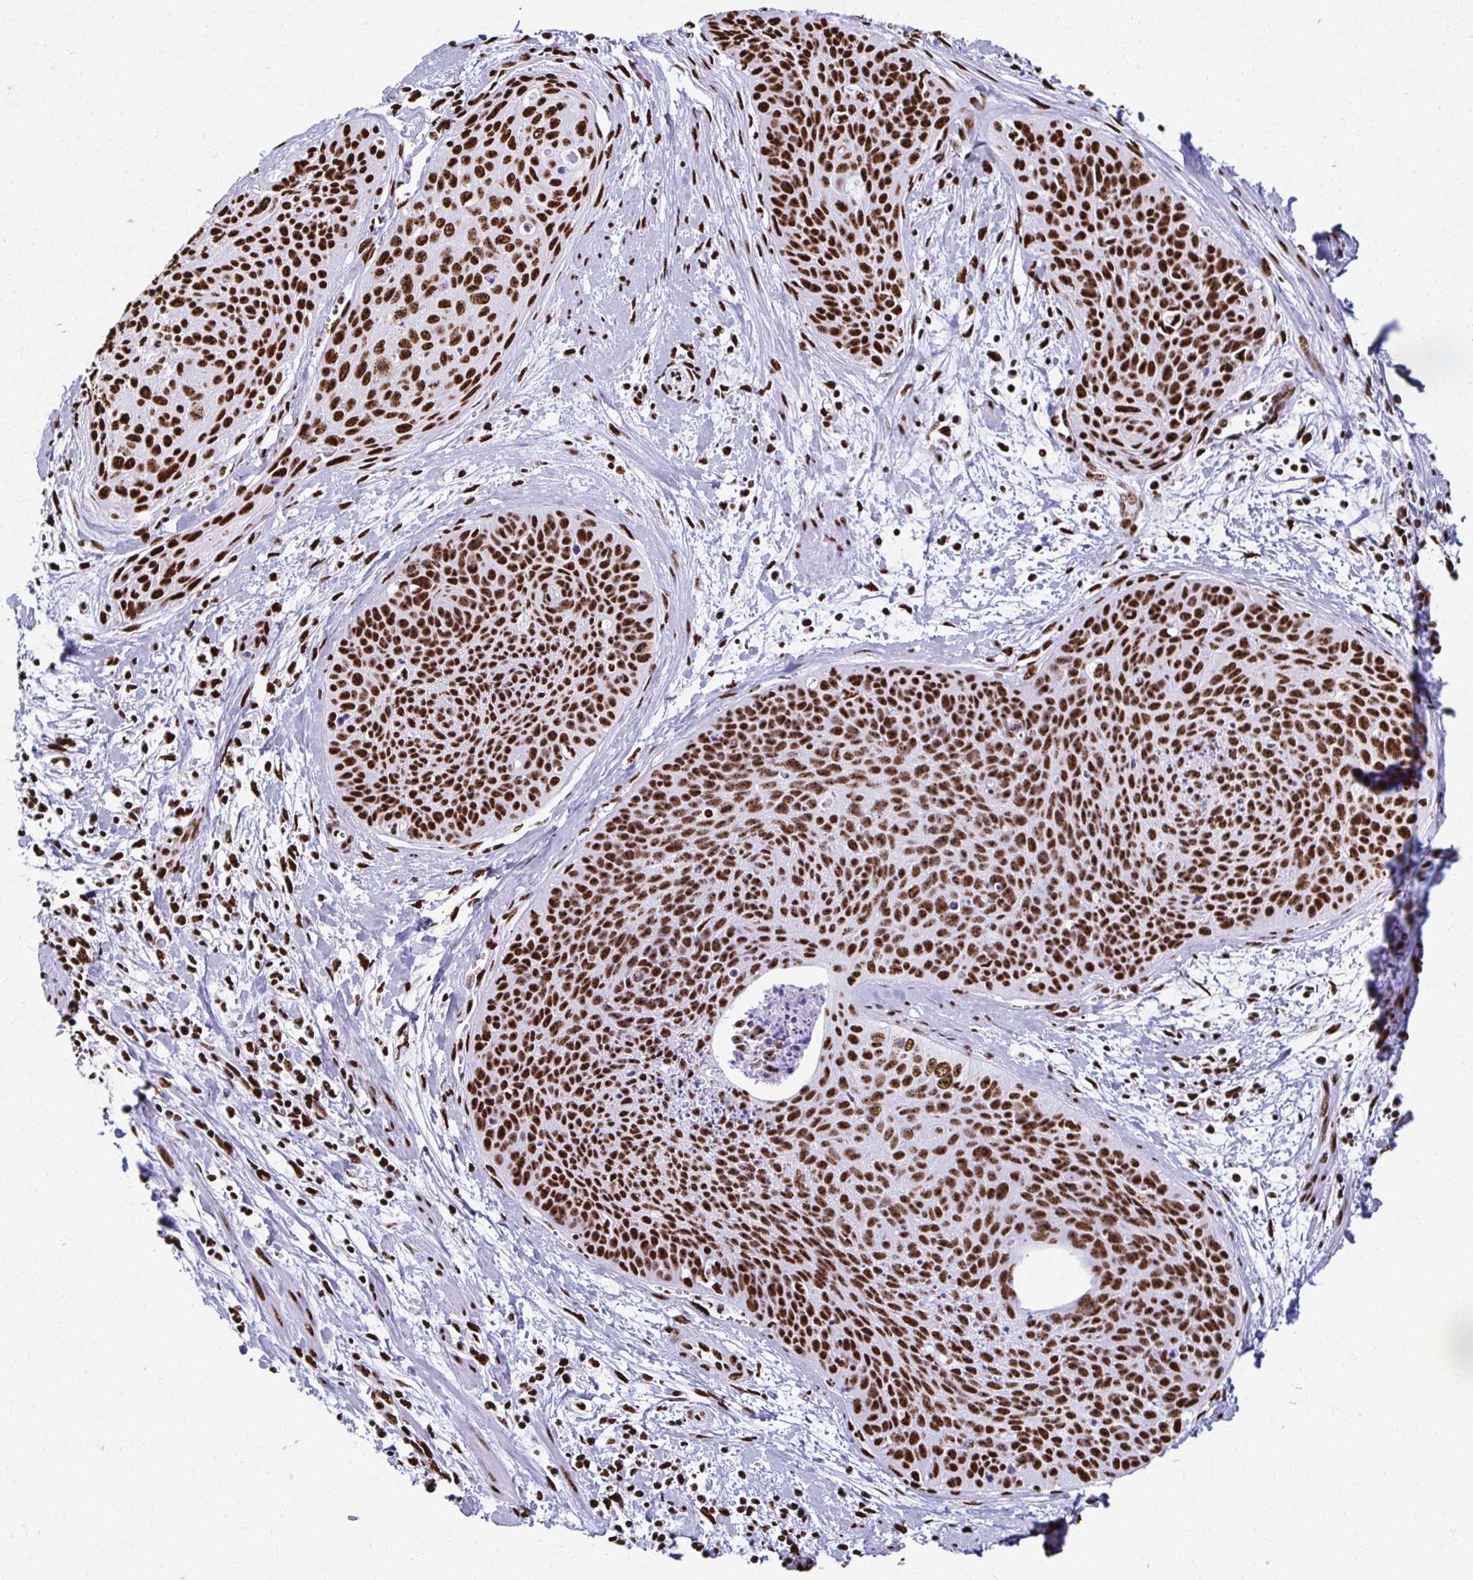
{"staining": {"intensity": "strong", "quantity": ">75%", "location": "nuclear"}, "tissue": "cervical cancer", "cell_type": "Tumor cells", "image_type": "cancer", "snomed": [{"axis": "morphology", "description": "Squamous cell carcinoma, NOS"}, {"axis": "topography", "description": "Cervix"}], "caption": "Squamous cell carcinoma (cervical) was stained to show a protein in brown. There is high levels of strong nuclear expression in approximately >75% of tumor cells.", "gene": "NONO", "patient": {"sex": "female", "age": 55}}